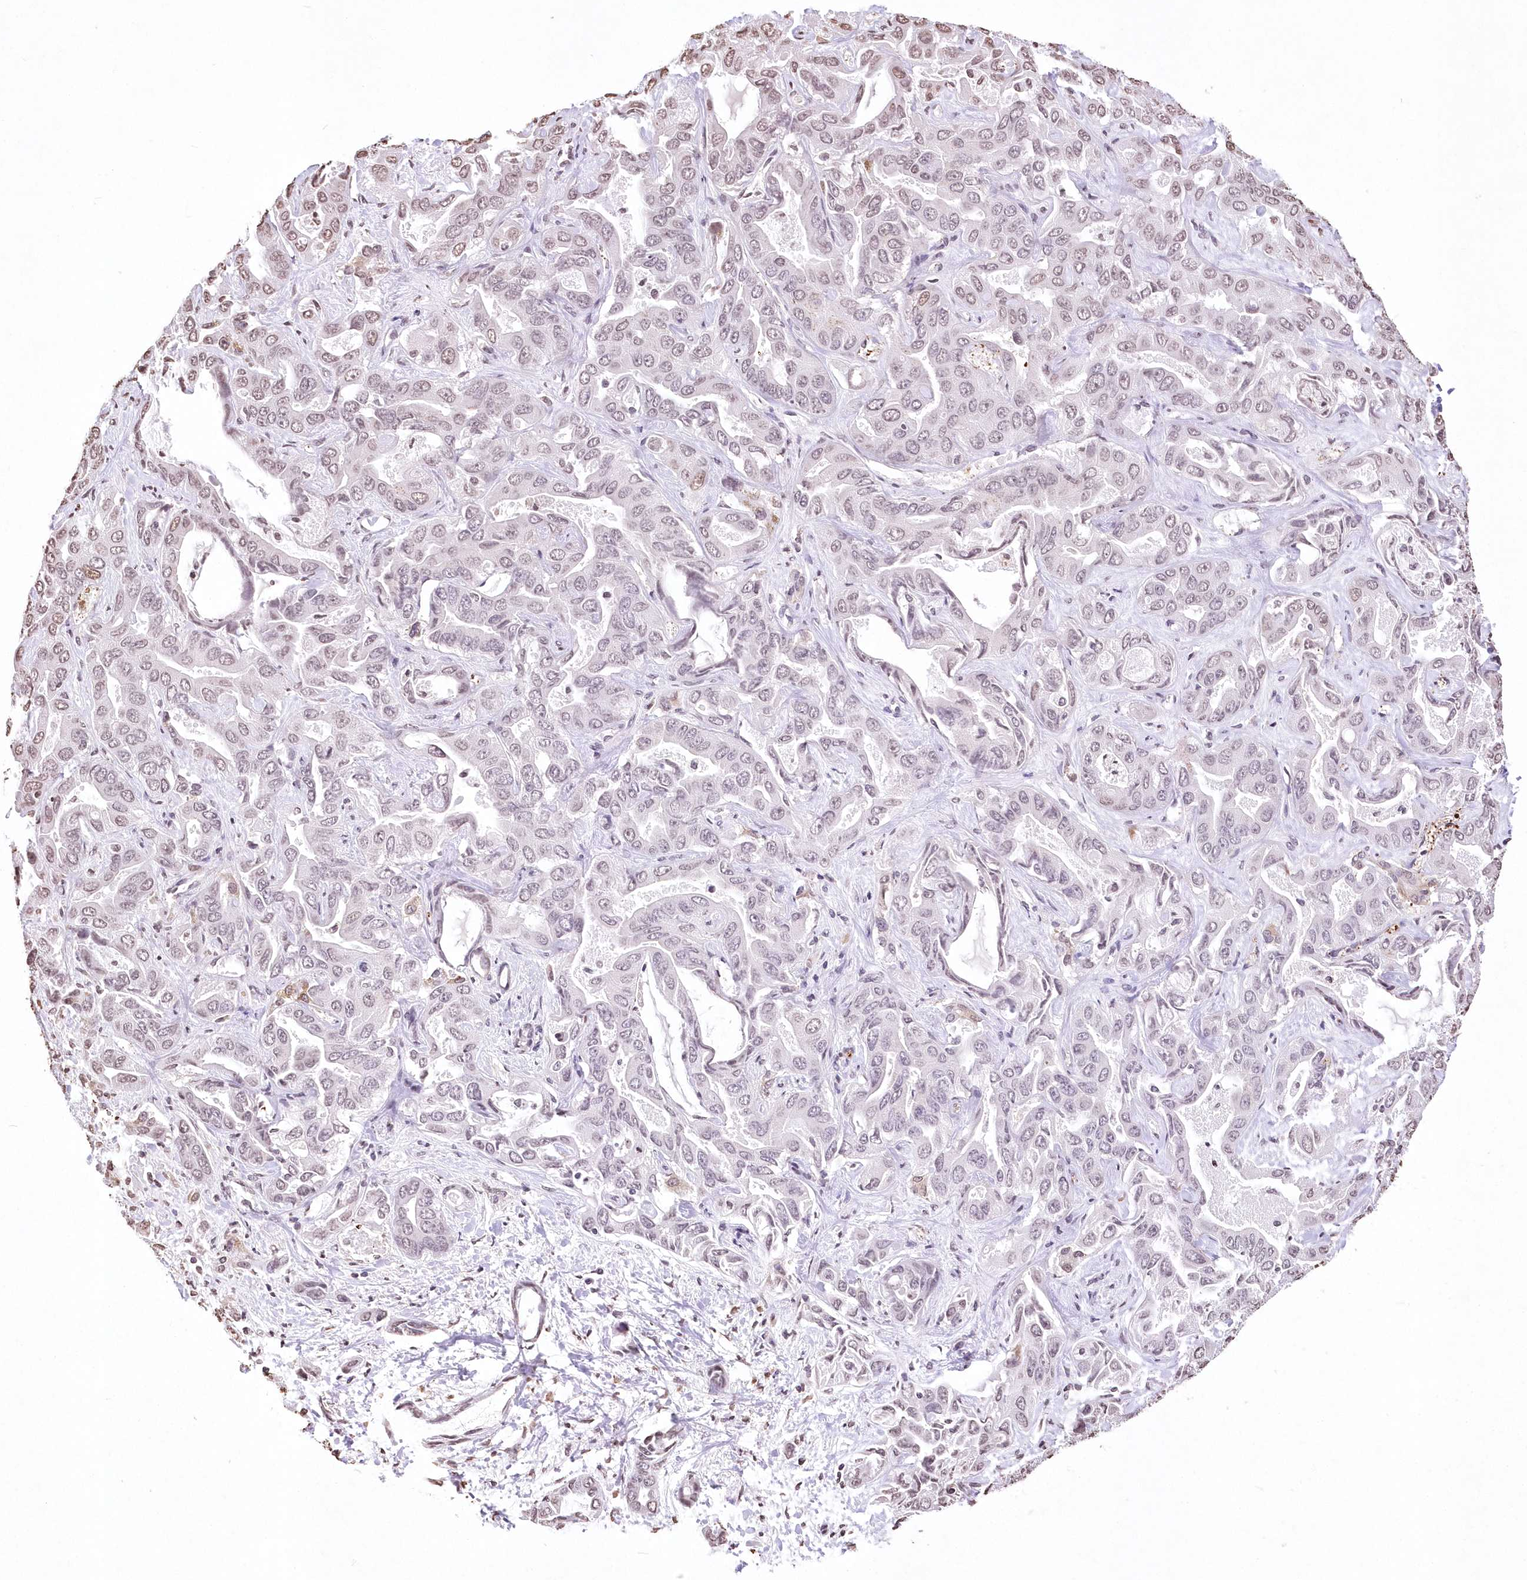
{"staining": {"intensity": "weak", "quantity": "<25%", "location": "nuclear"}, "tissue": "liver cancer", "cell_type": "Tumor cells", "image_type": "cancer", "snomed": [{"axis": "morphology", "description": "Cholangiocarcinoma"}, {"axis": "topography", "description": "Liver"}], "caption": "Micrograph shows no significant protein positivity in tumor cells of liver cancer.", "gene": "RBM27", "patient": {"sex": "female", "age": 52}}